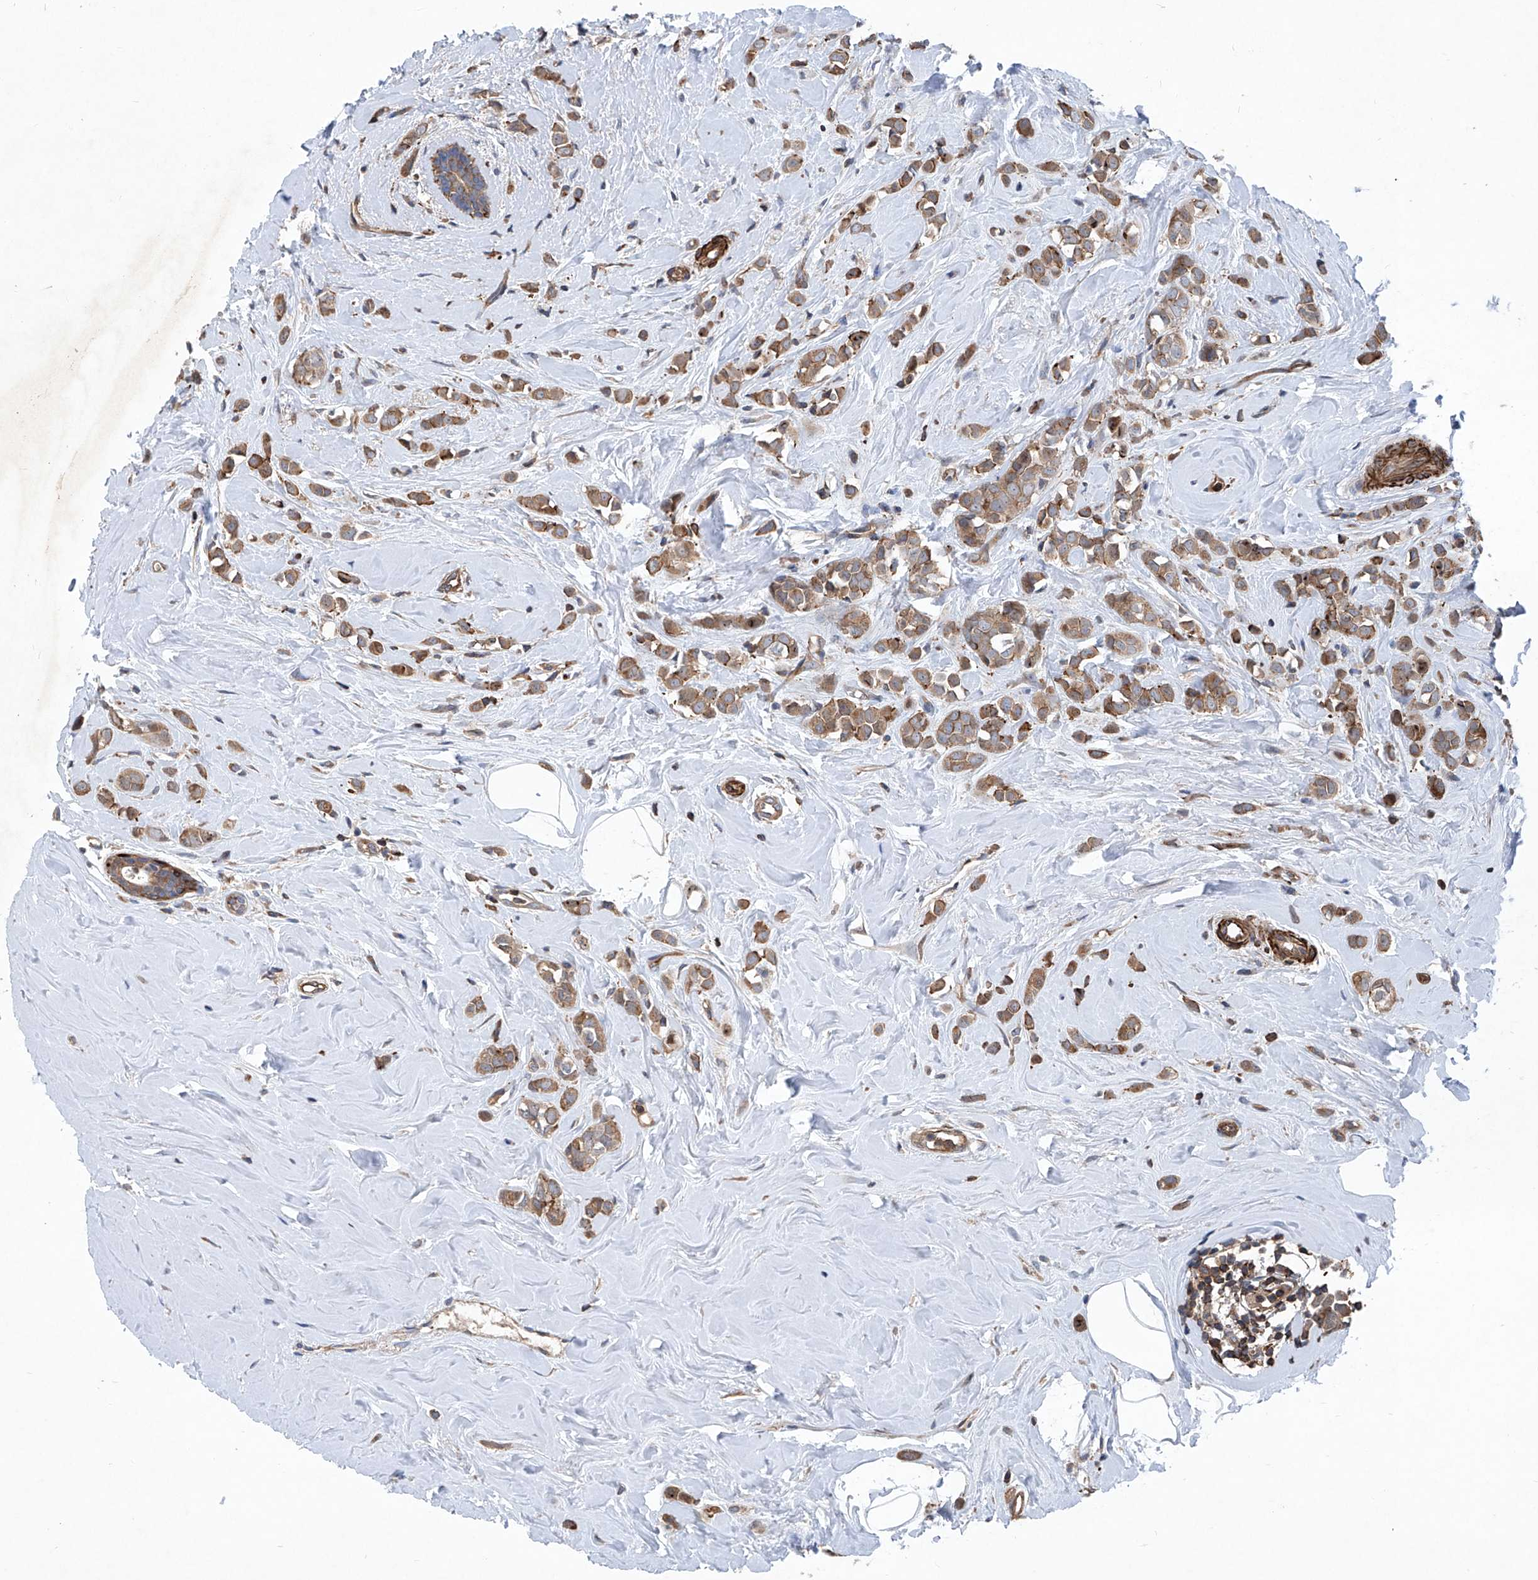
{"staining": {"intensity": "moderate", "quantity": ">75%", "location": "cytoplasmic/membranous"}, "tissue": "breast cancer", "cell_type": "Tumor cells", "image_type": "cancer", "snomed": [{"axis": "morphology", "description": "Lobular carcinoma"}, {"axis": "topography", "description": "Breast"}], "caption": "This image demonstrates lobular carcinoma (breast) stained with immunohistochemistry (IHC) to label a protein in brown. The cytoplasmic/membranous of tumor cells show moderate positivity for the protein. Nuclei are counter-stained blue.", "gene": "NT5C3A", "patient": {"sex": "female", "age": 47}}